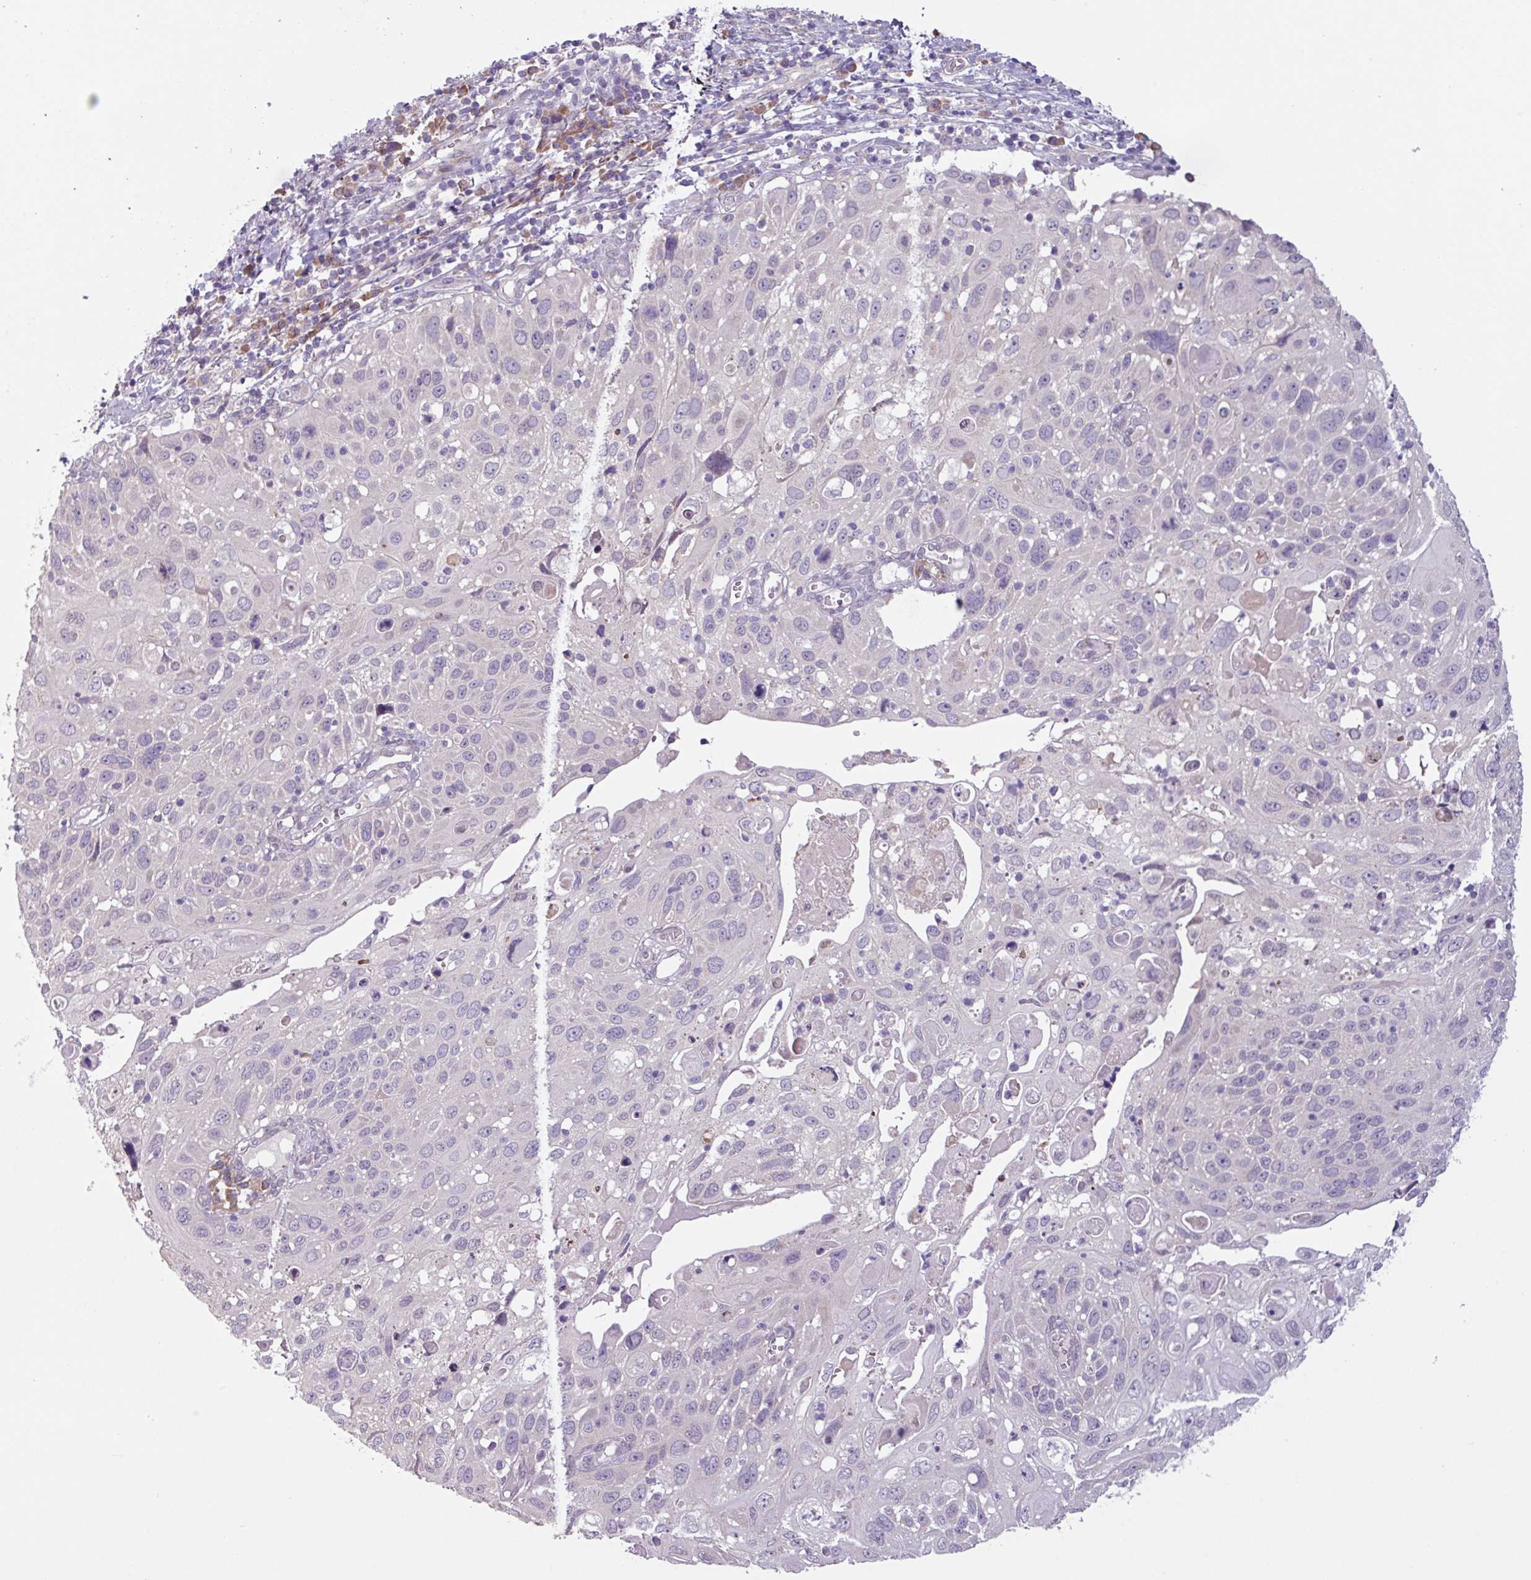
{"staining": {"intensity": "negative", "quantity": "none", "location": "none"}, "tissue": "cervical cancer", "cell_type": "Tumor cells", "image_type": "cancer", "snomed": [{"axis": "morphology", "description": "Squamous cell carcinoma, NOS"}, {"axis": "topography", "description": "Cervix"}], "caption": "An immunohistochemistry photomicrograph of squamous cell carcinoma (cervical) is shown. There is no staining in tumor cells of squamous cell carcinoma (cervical). (Immunohistochemistry (ihc), brightfield microscopy, high magnification).", "gene": "C20orf27", "patient": {"sex": "female", "age": 70}}